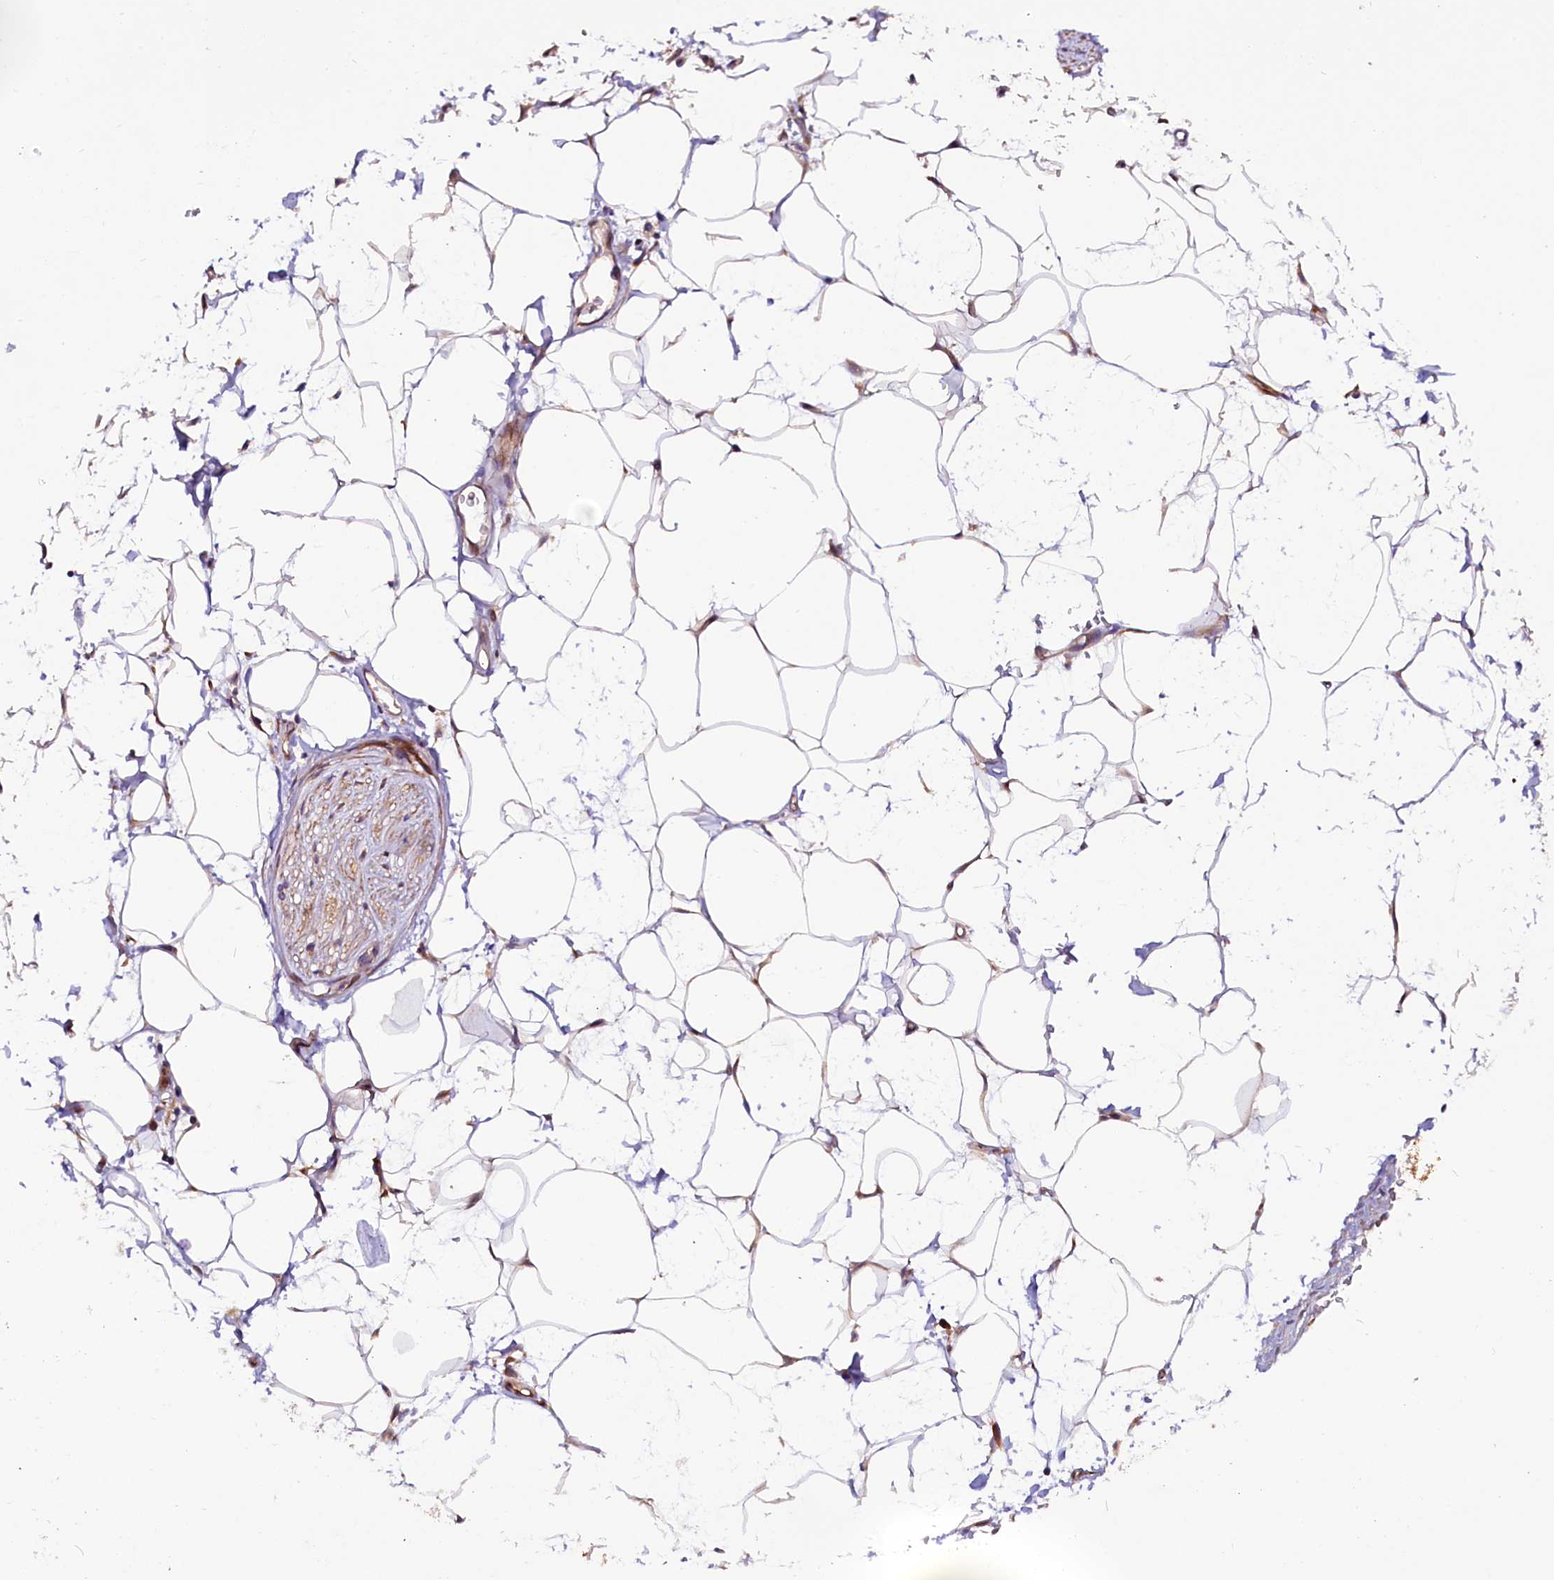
{"staining": {"intensity": "moderate", "quantity": ">75%", "location": "nuclear"}, "tissue": "adipose tissue", "cell_type": "Adipocytes", "image_type": "normal", "snomed": [{"axis": "morphology", "description": "Normal tissue, NOS"}, {"axis": "morphology", "description": "Adenocarcinoma, NOS"}, {"axis": "topography", "description": "Rectum"}, {"axis": "topography", "description": "Vagina"}, {"axis": "topography", "description": "Peripheral nerve tissue"}], "caption": "Adipose tissue stained with DAB immunohistochemistry (IHC) shows medium levels of moderate nuclear positivity in about >75% of adipocytes.", "gene": "RPUSD2", "patient": {"sex": "female", "age": 71}}